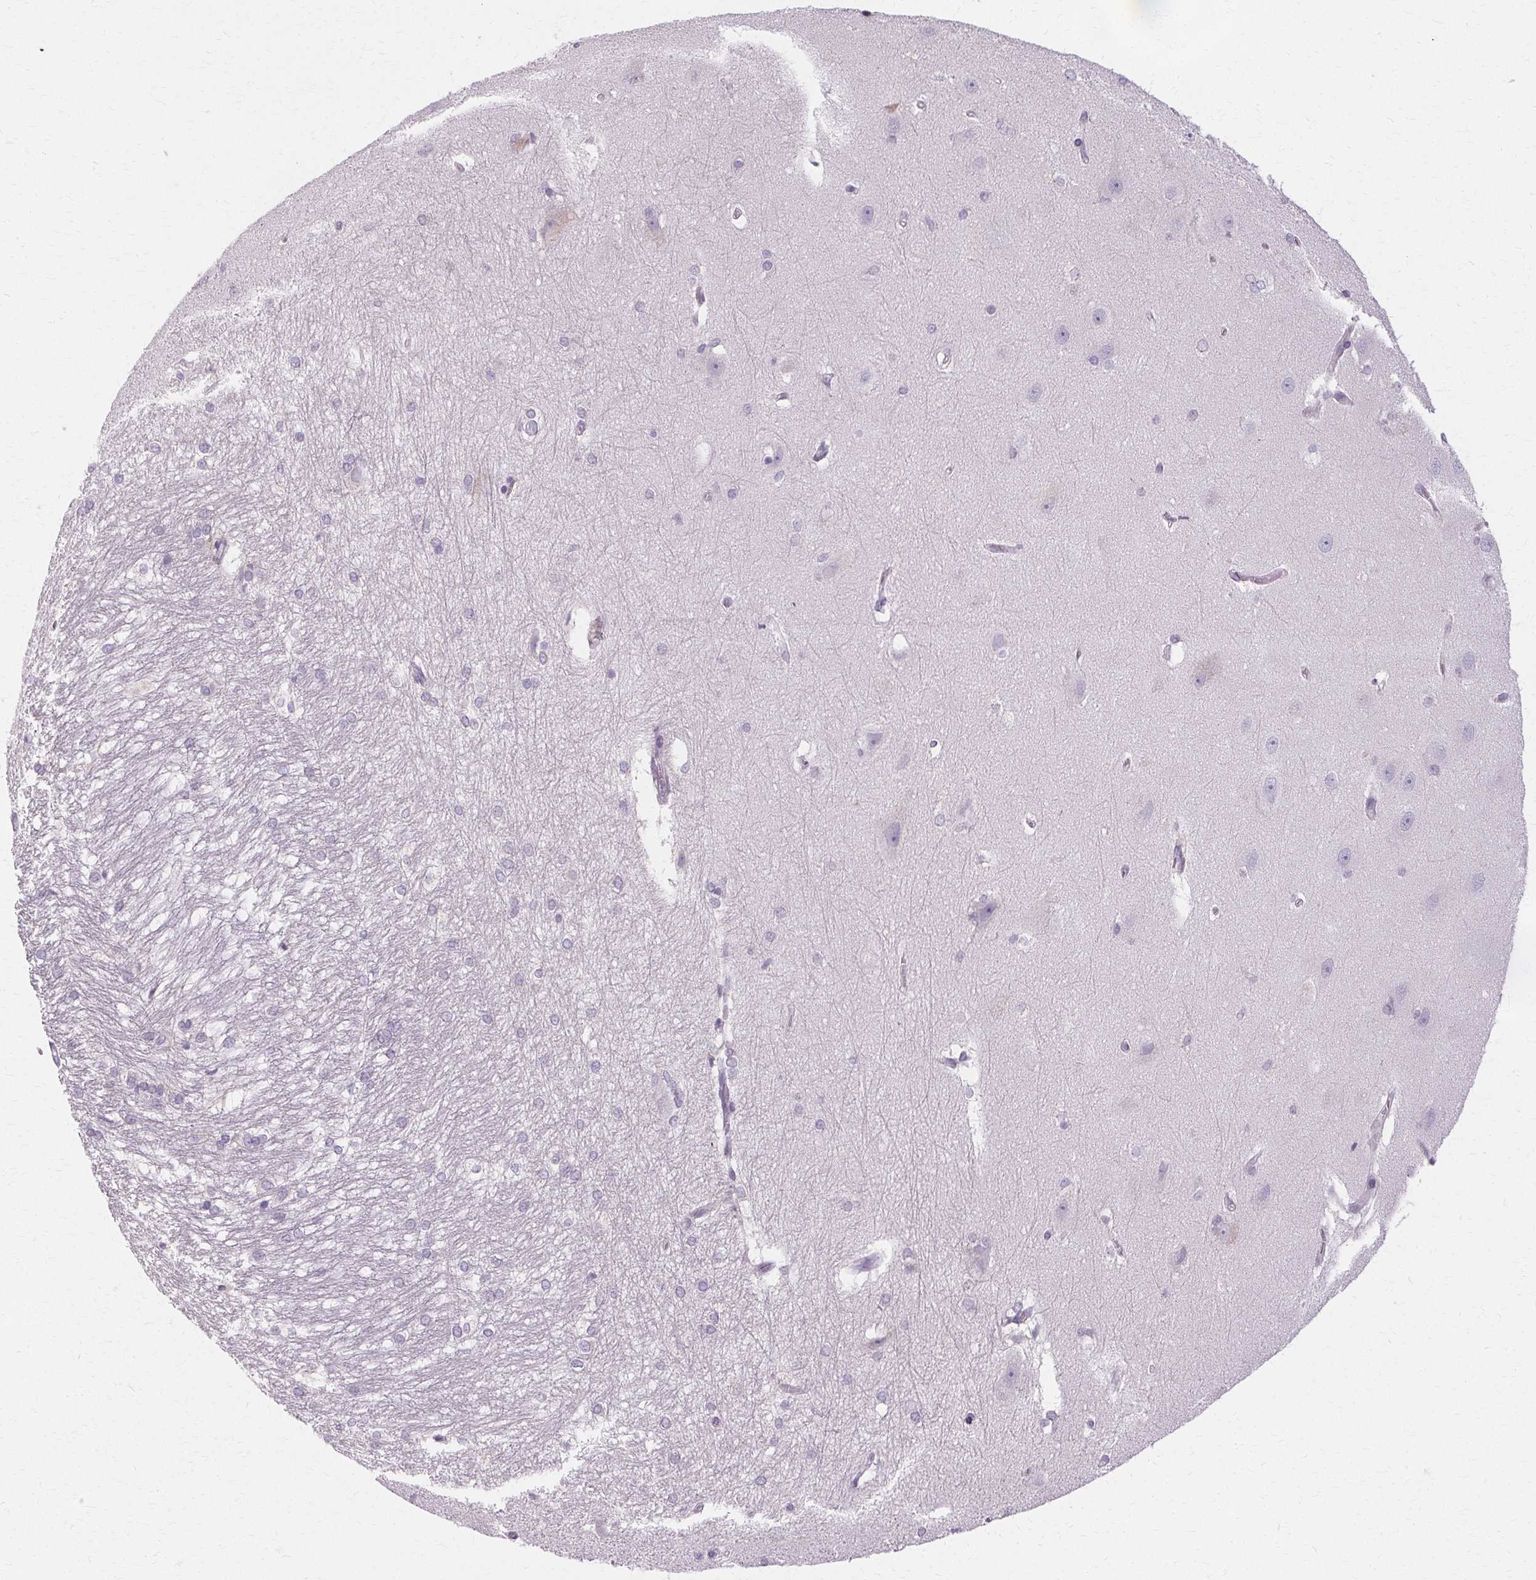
{"staining": {"intensity": "negative", "quantity": "none", "location": "none"}, "tissue": "hippocampus", "cell_type": "Glial cells", "image_type": "normal", "snomed": [{"axis": "morphology", "description": "Normal tissue, NOS"}, {"axis": "topography", "description": "Cerebral cortex"}, {"axis": "topography", "description": "Hippocampus"}], "caption": "The micrograph demonstrates no staining of glial cells in unremarkable hippocampus.", "gene": "FCRL3", "patient": {"sex": "female", "age": 19}}